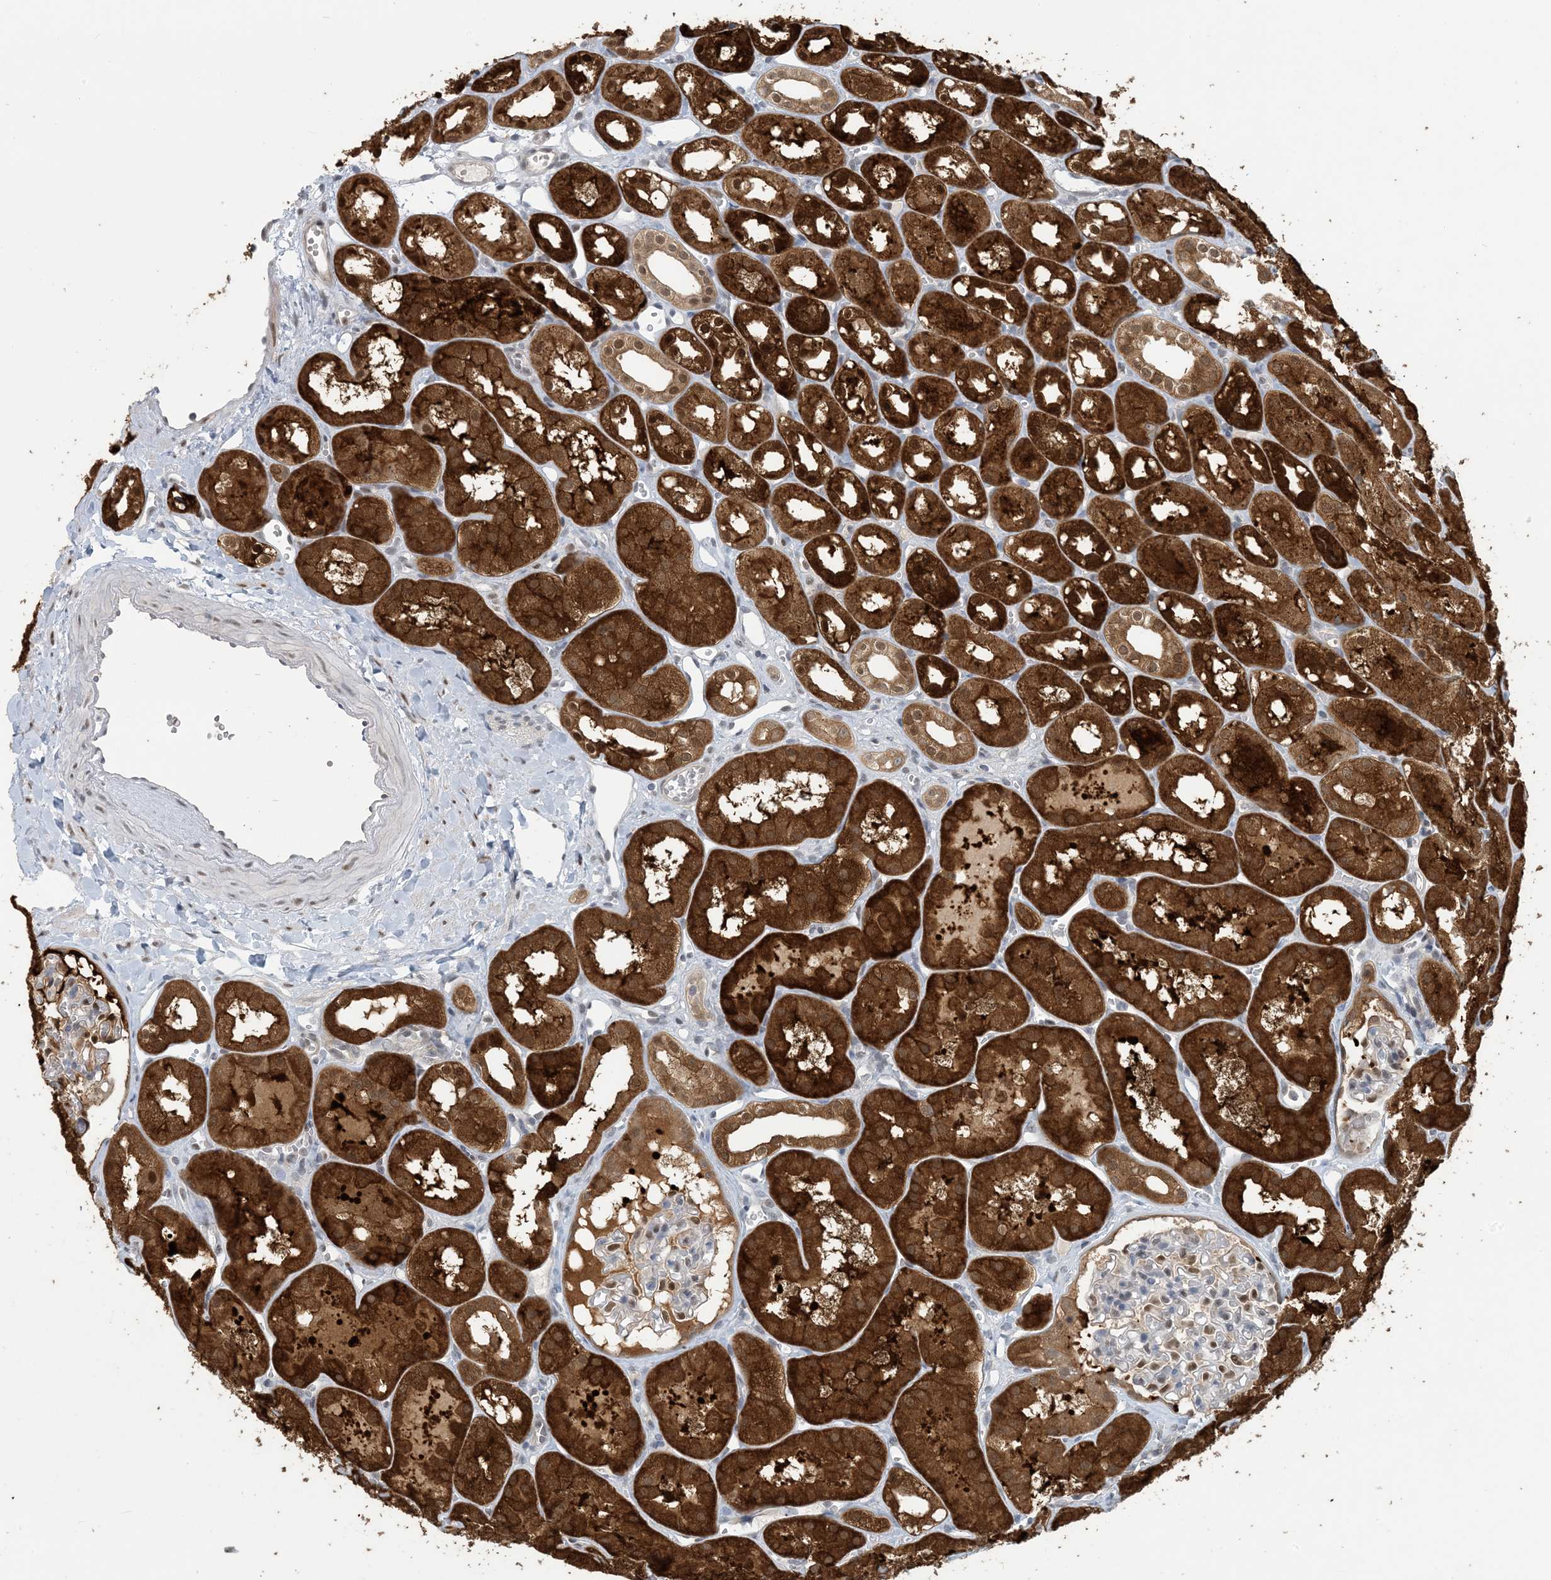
{"staining": {"intensity": "moderate", "quantity": "<25%", "location": "nuclear"}, "tissue": "kidney", "cell_type": "Cells in glomeruli", "image_type": "normal", "snomed": [{"axis": "morphology", "description": "Normal tissue, NOS"}, {"axis": "topography", "description": "Kidney"}], "caption": "A low amount of moderate nuclear positivity is appreciated in approximately <25% of cells in glomeruli in normal kidney. (Brightfield microscopy of DAB IHC at high magnification).", "gene": "ZC3H12A", "patient": {"sex": "male", "age": 16}}